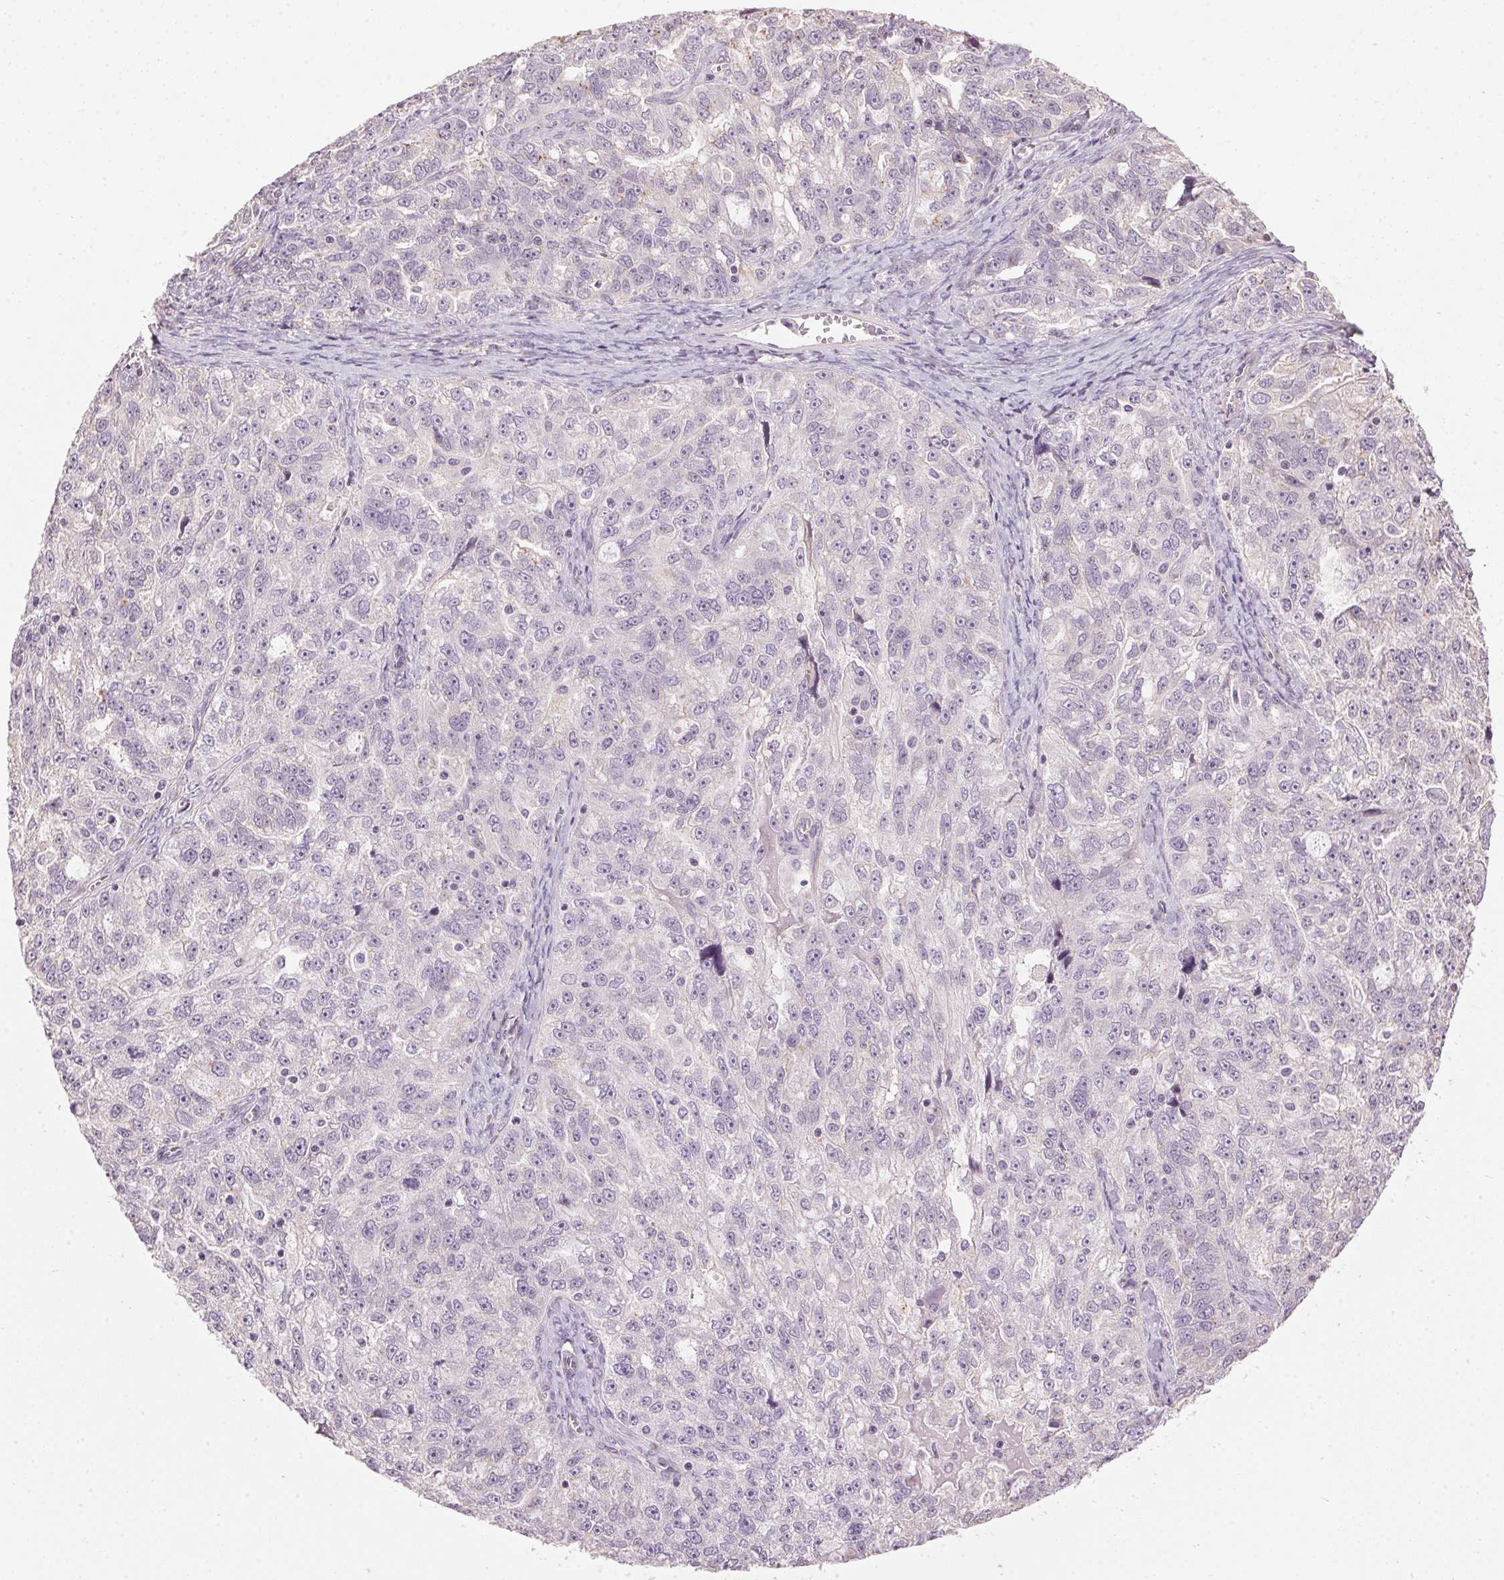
{"staining": {"intensity": "negative", "quantity": "none", "location": "none"}, "tissue": "ovarian cancer", "cell_type": "Tumor cells", "image_type": "cancer", "snomed": [{"axis": "morphology", "description": "Cystadenocarcinoma, serous, NOS"}, {"axis": "topography", "description": "Ovary"}], "caption": "Tumor cells are negative for protein expression in human ovarian serous cystadenocarcinoma.", "gene": "GOLPH3", "patient": {"sex": "female", "age": 51}}